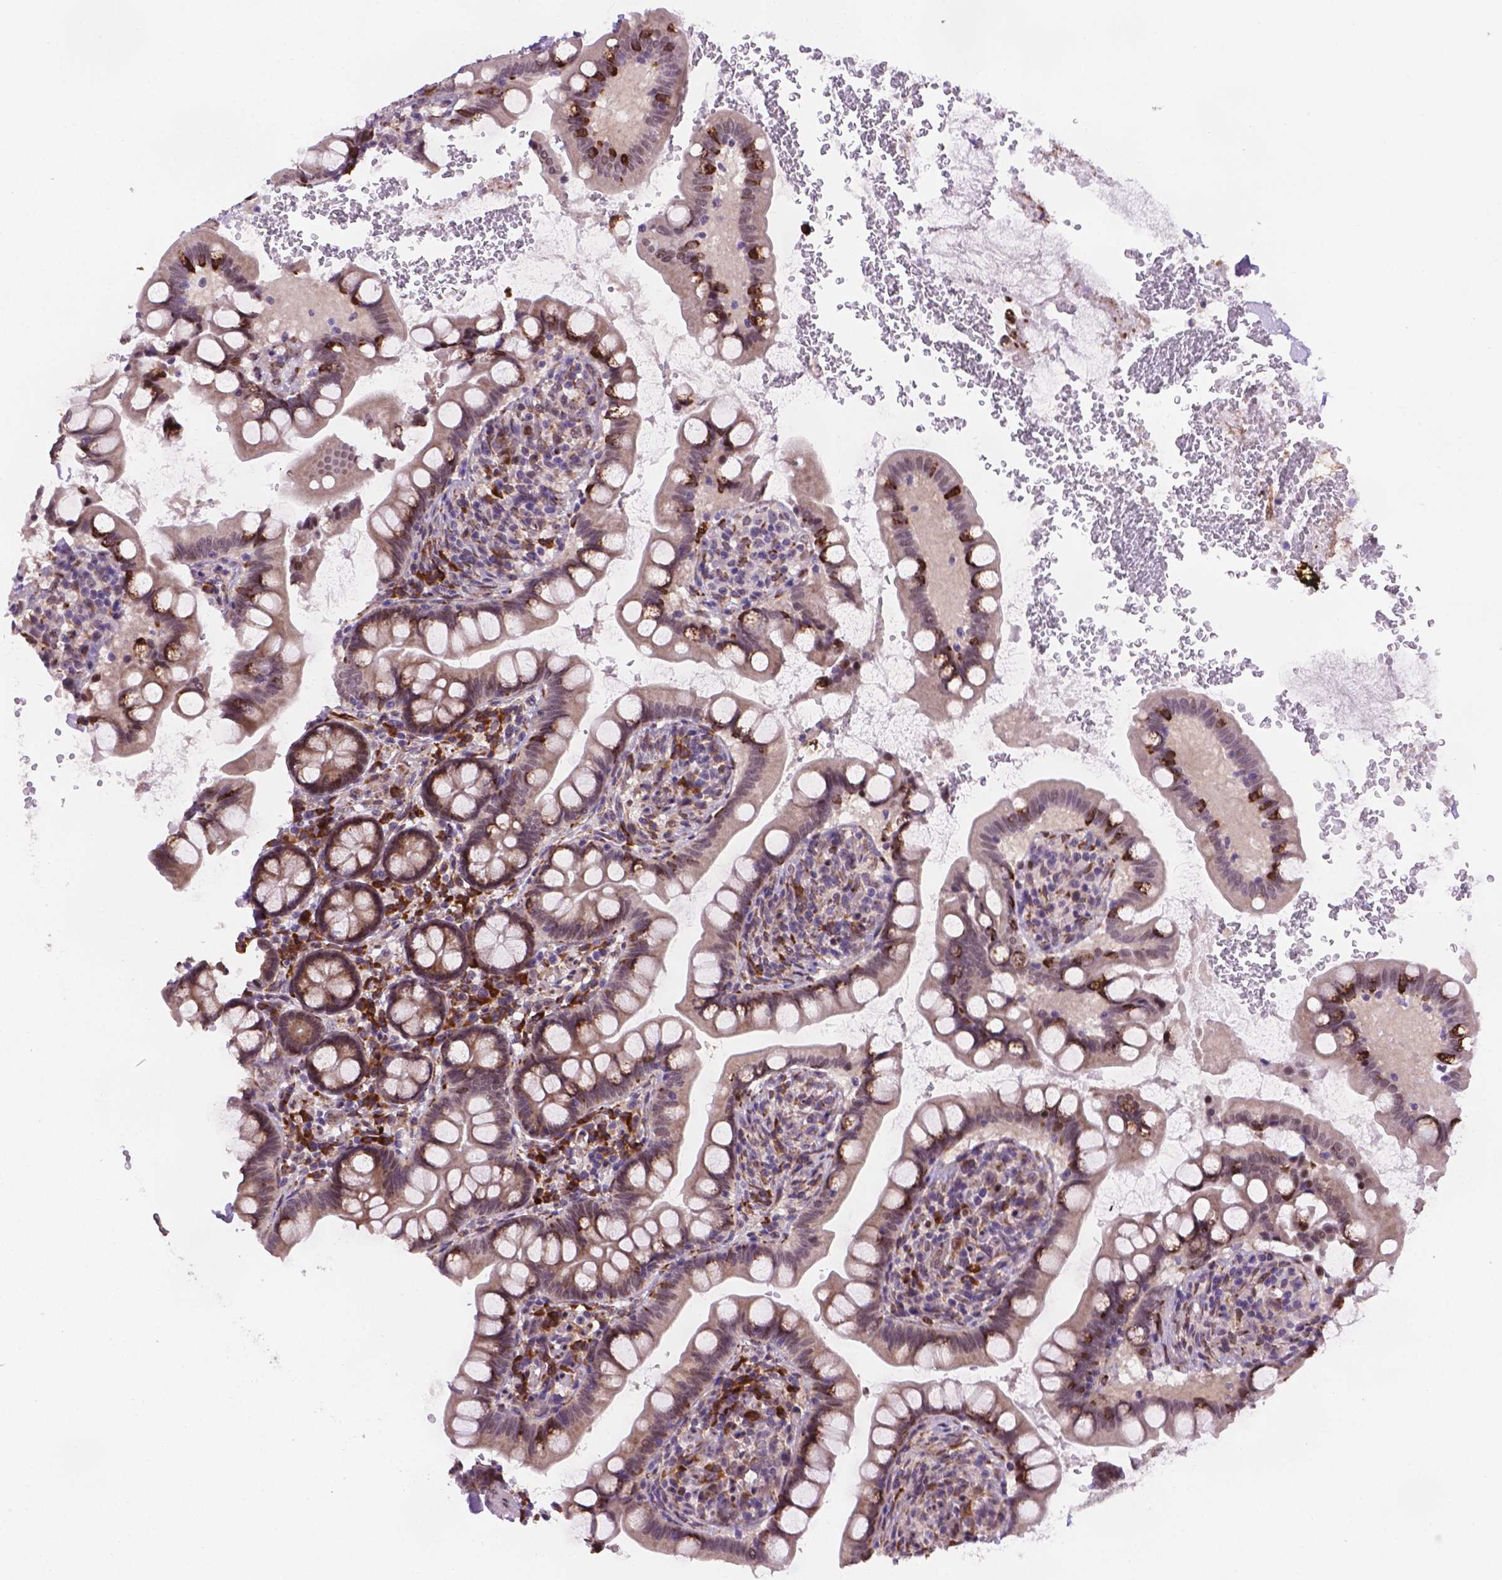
{"staining": {"intensity": "strong", "quantity": "25%-75%", "location": "cytoplasmic/membranous"}, "tissue": "small intestine", "cell_type": "Glandular cells", "image_type": "normal", "snomed": [{"axis": "morphology", "description": "Normal tissue, NOS"}, {"axis": "topography", "description": "Small intestine"}], "caption": "A high-resolution micrograph shows immunohistochemistry (IHC) staining of benign small intestine, which displays strong cytoplasmic/membranous positivity in approximately 25%-75% of glandular cells. (Brightfield microscopy of DAB IHC at high magnification).", "gene": "FNIP1", "patient": {"sex": "female", "age": 56}}